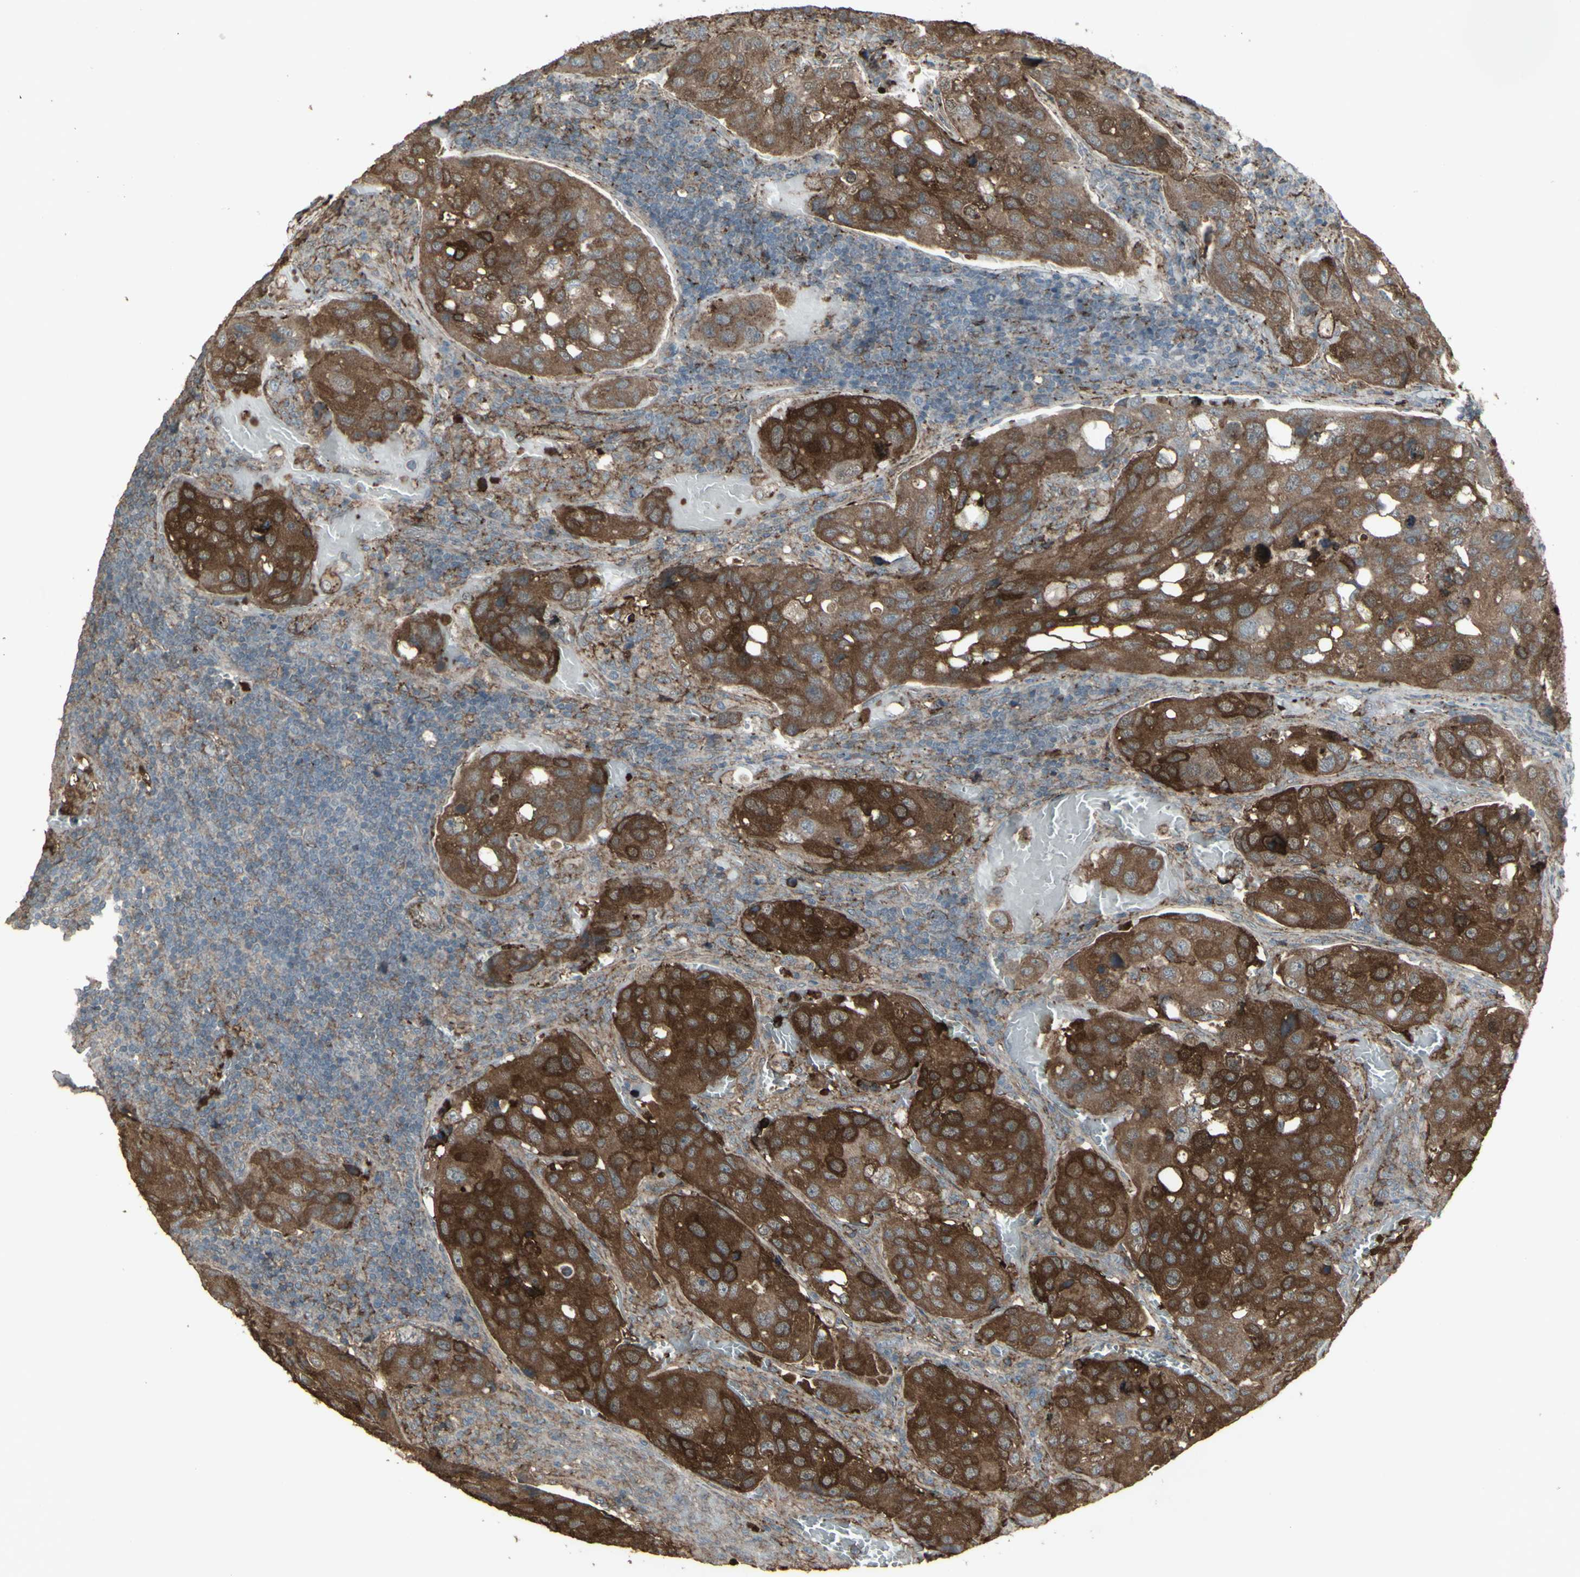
{"staining": {"intensity": "strong", "quantity": ">75%", "location": "cytoplasmic/membranous"}, "tissue": "urothelial cancer", "cell_type": "Tumor cells", "image_type": "cancer", "snomed": [{"axis": "morphology", "description": "Urothelial carcinoma, High grade"}, {"axis": "topography", "description": "Lymph node"}, {"axis": "topography", "description": "Urinary bladder"}], "caption": "Tumor cells show high levels of strong cytoplasmic/membranous expression in about >75% of cells in urothelial carcinoma (high-grade).", "gene": "SMO", "patient": {"sex": "male", "age": 51}}